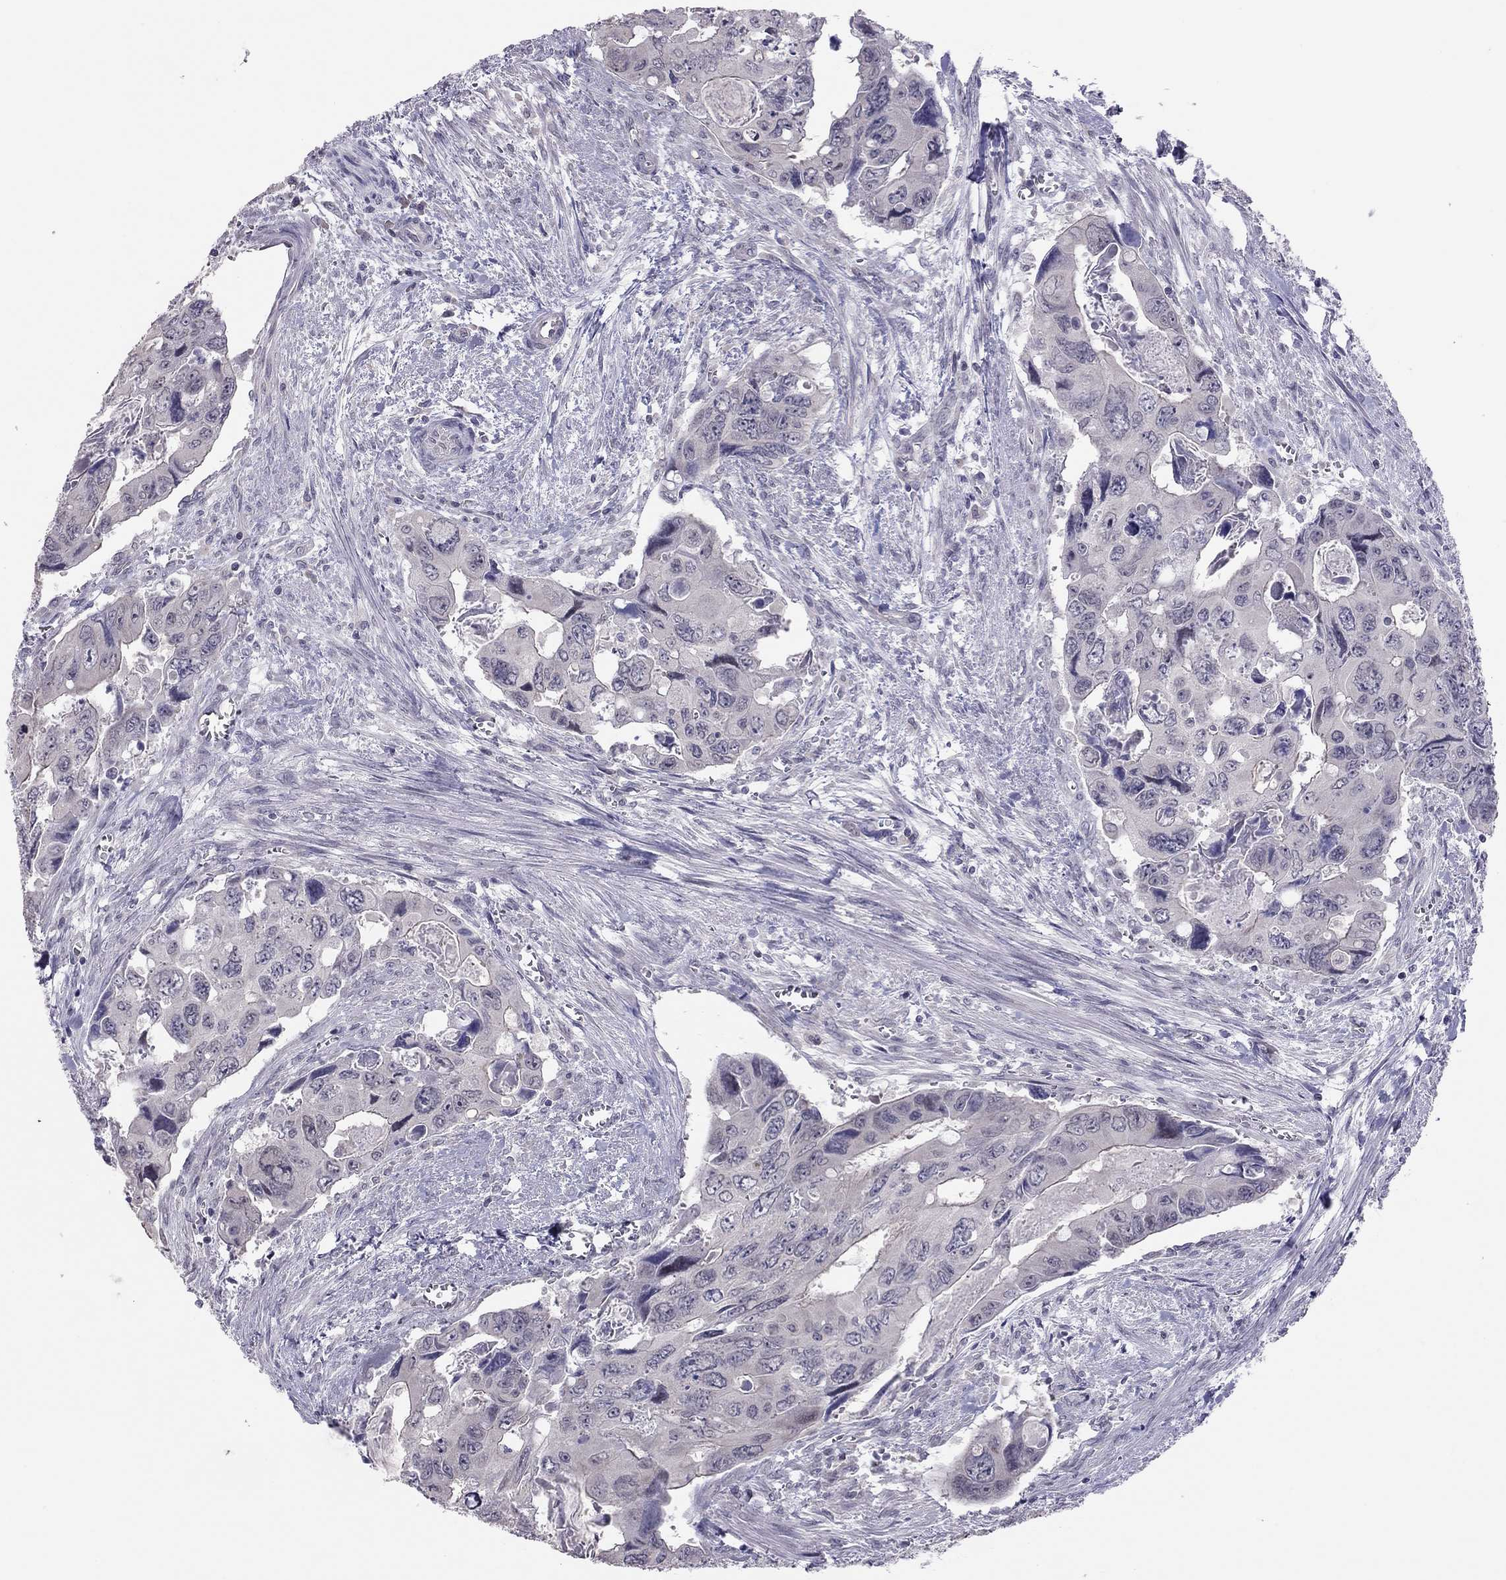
{"staining": {"intensity": "negative", "quantity": "none", "location": "none"}, "tissue": "colorectal cancer", "cell_type": "Tumor cells", "image_type": "cancer", "snomed": [{"axis": "morphology", "description": "Adenocarcinoma, NOS"}, {"axis": "topography", "description": "Rectum"}], "caption": "This is a histopathology image of IHC staining of colorectal adenocarcinoma, which shows no positivity in tumor cells.", "gene": "HSF2BP", "patient": {"sex": "male", "age": 62}}